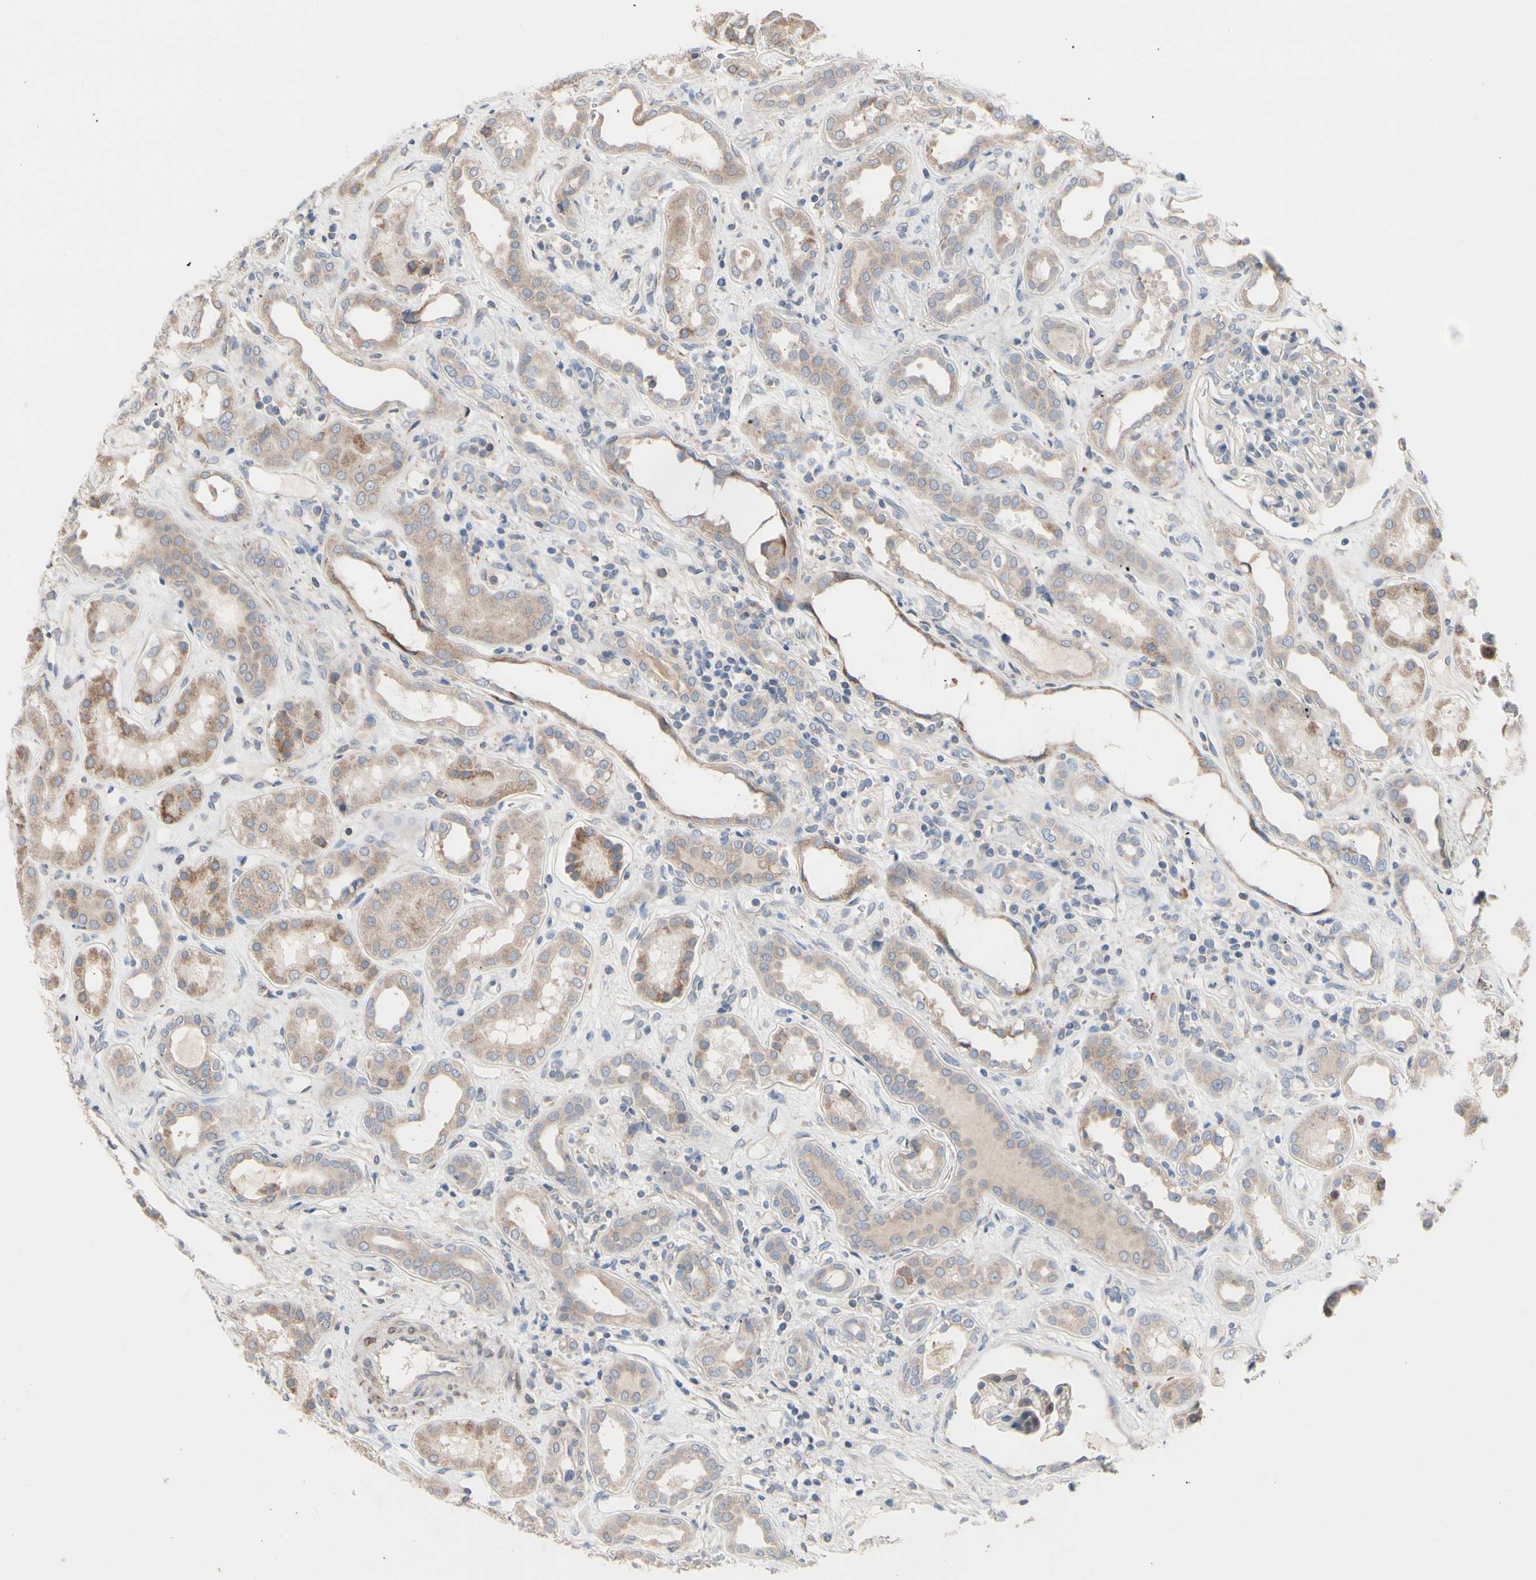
{"staining": {"intensity": "negative", "quantity": "none", "location": "none"}, "tissue": "kidney", "cell_type": "Cells in glomeruli", "image_type": "normal", "snomed": [{"axis": "morphology", "description": "Normal tissue, NOS"}, {"axis": "topography", "description": "Kidney"}], "caption": "Cells in glomeruli are negative for brown protein staining in normal kidney. The staining is performed using DAB brown chromogen with nuclei counter-stained in using hematoxylin.", "gene": "TTC14", "patient": {"sex": "male", "age": 59}}